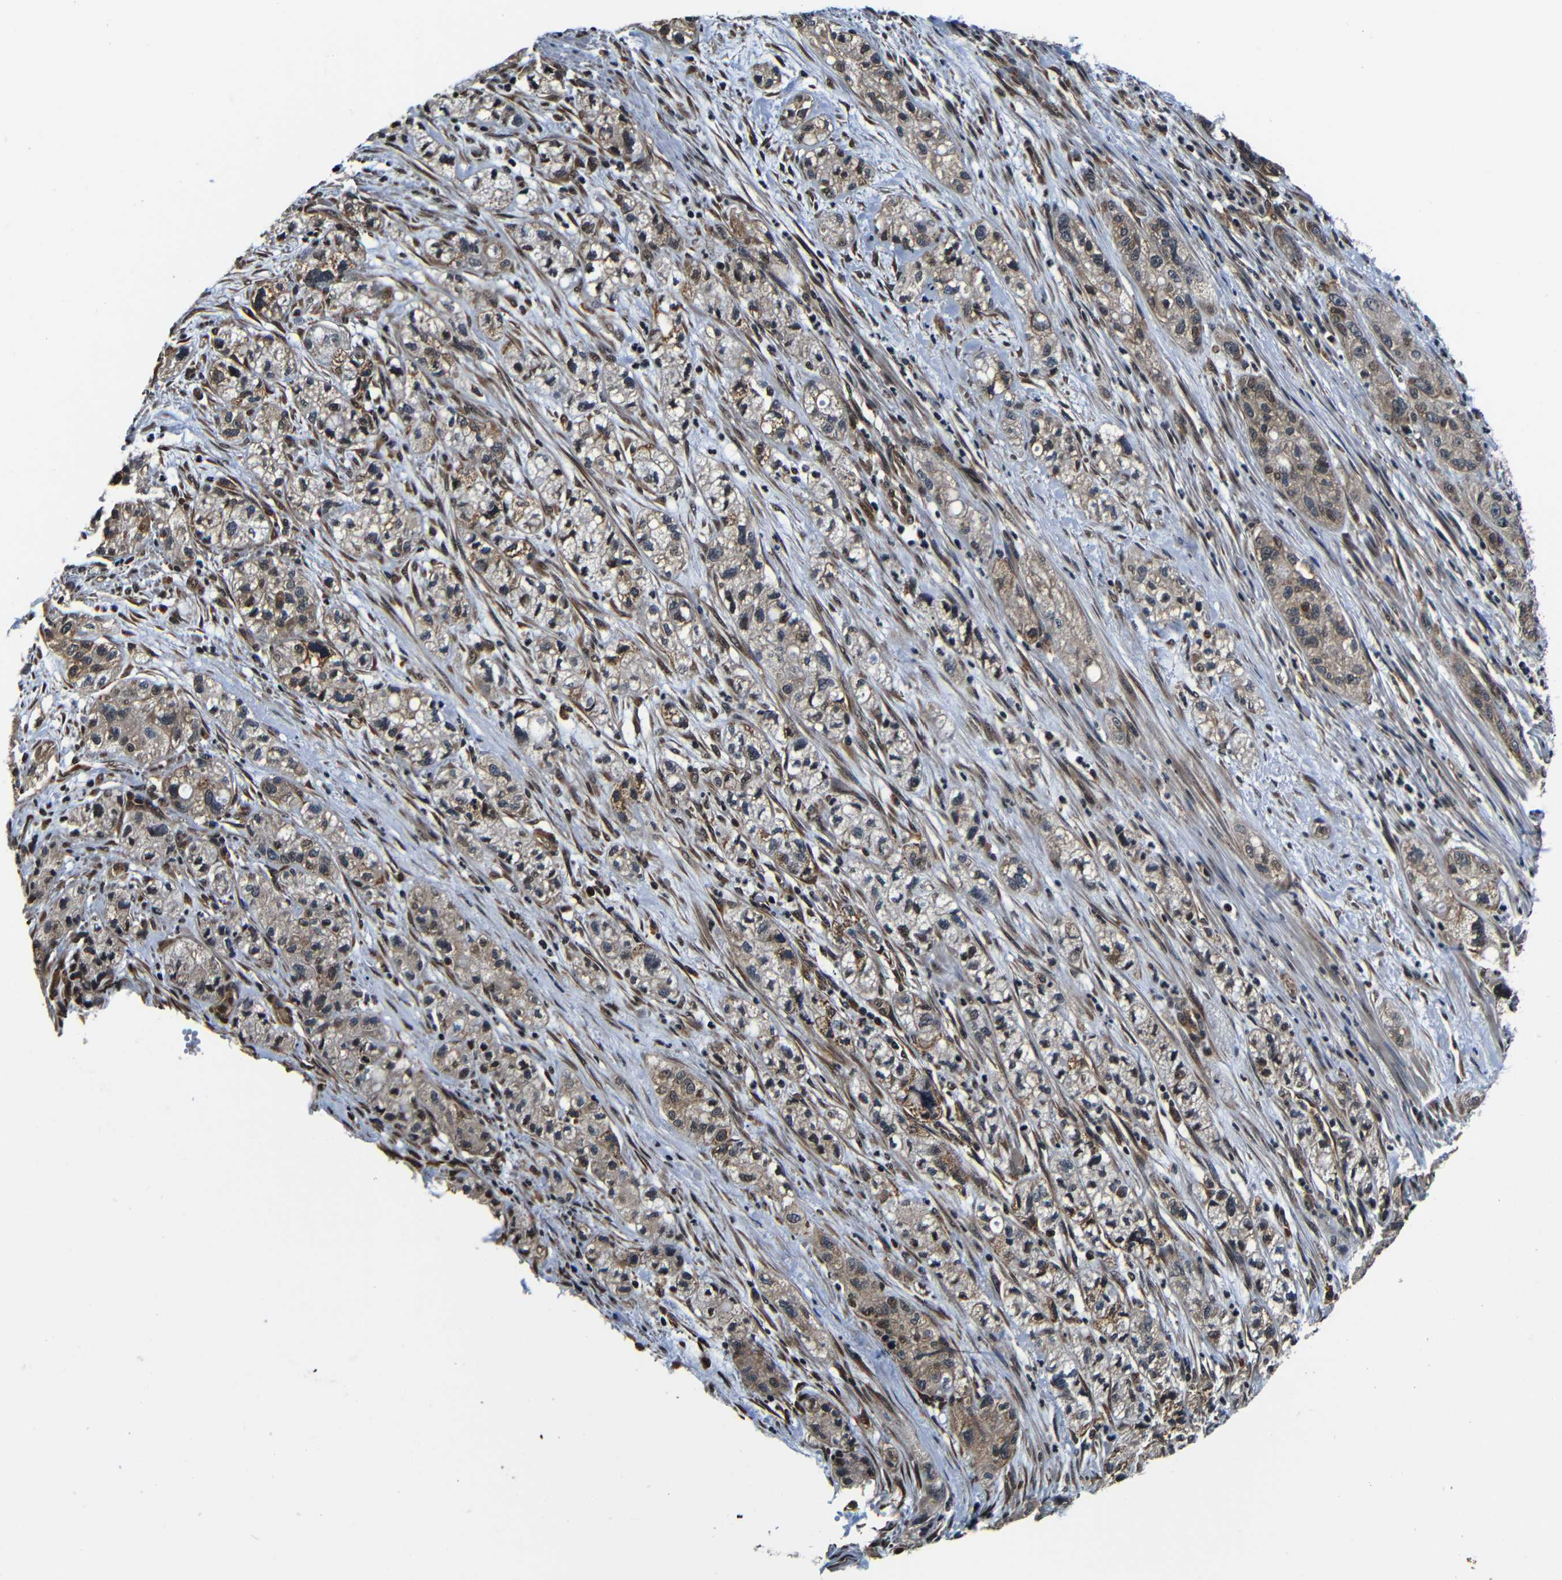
{"staining": {"intensity": "moderate", "quantity": ">75%", "location": "cytoplasmic/membranous,nuclear"}, "tissue": "pancreatic cancer", "cell_type": "Tumor cells", "image_type": "cancer", "snomed": [{"axis": "morphology", "description": "Adenocarcinoma, NOS"}, {"axis": "topography", "description": "Pancreas"}], "caption": "Immunohistochemical staining of human pancreatic cancer demonstrates medium levels of moderate cytoplasmic/membranous and nuclear staining in about >75% of tumor cells.", "gene": "NCBP3", "patient": {"sex": "female", "age": 78}}